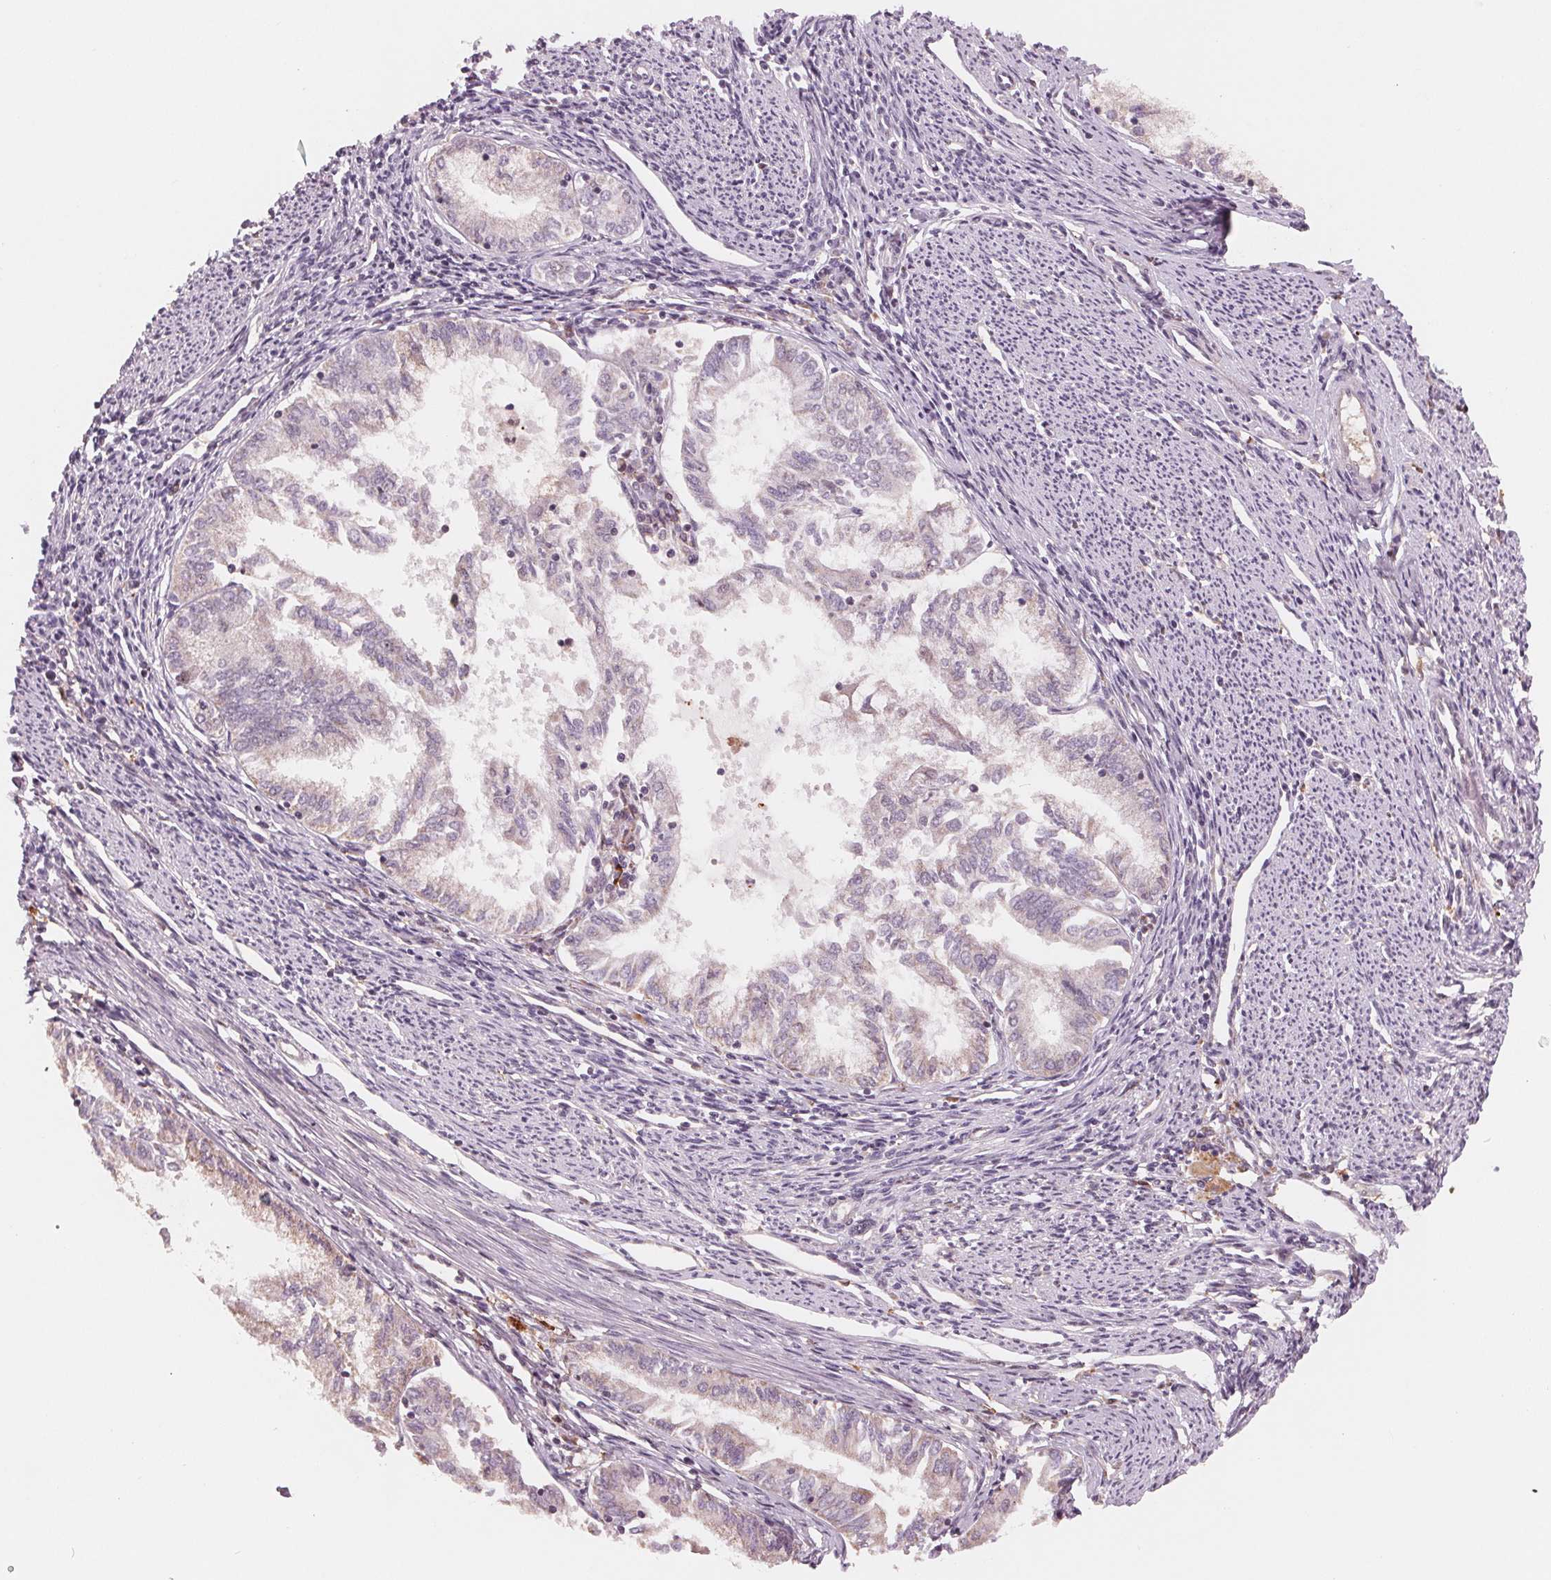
{"staining": {"intensity": "negative", "quantity": "none", "location": "none"}, "tissue": "endometrial cancer", "cell_type": "Tumor cells", "image_type": "cancer", "snomed": [{"axis": "morphology", "description": "Adenocarcinoma, NOS"}, {"axis": "topography", "description": "Endometrium"}], "caption": "An IHC image of endometrial adenocarcinoma is shown. There is no staining in tumor cells of endometrial adenocarcinoma.", "gene": "IL9R", "patient": {"sex": "female", "age": 79}}